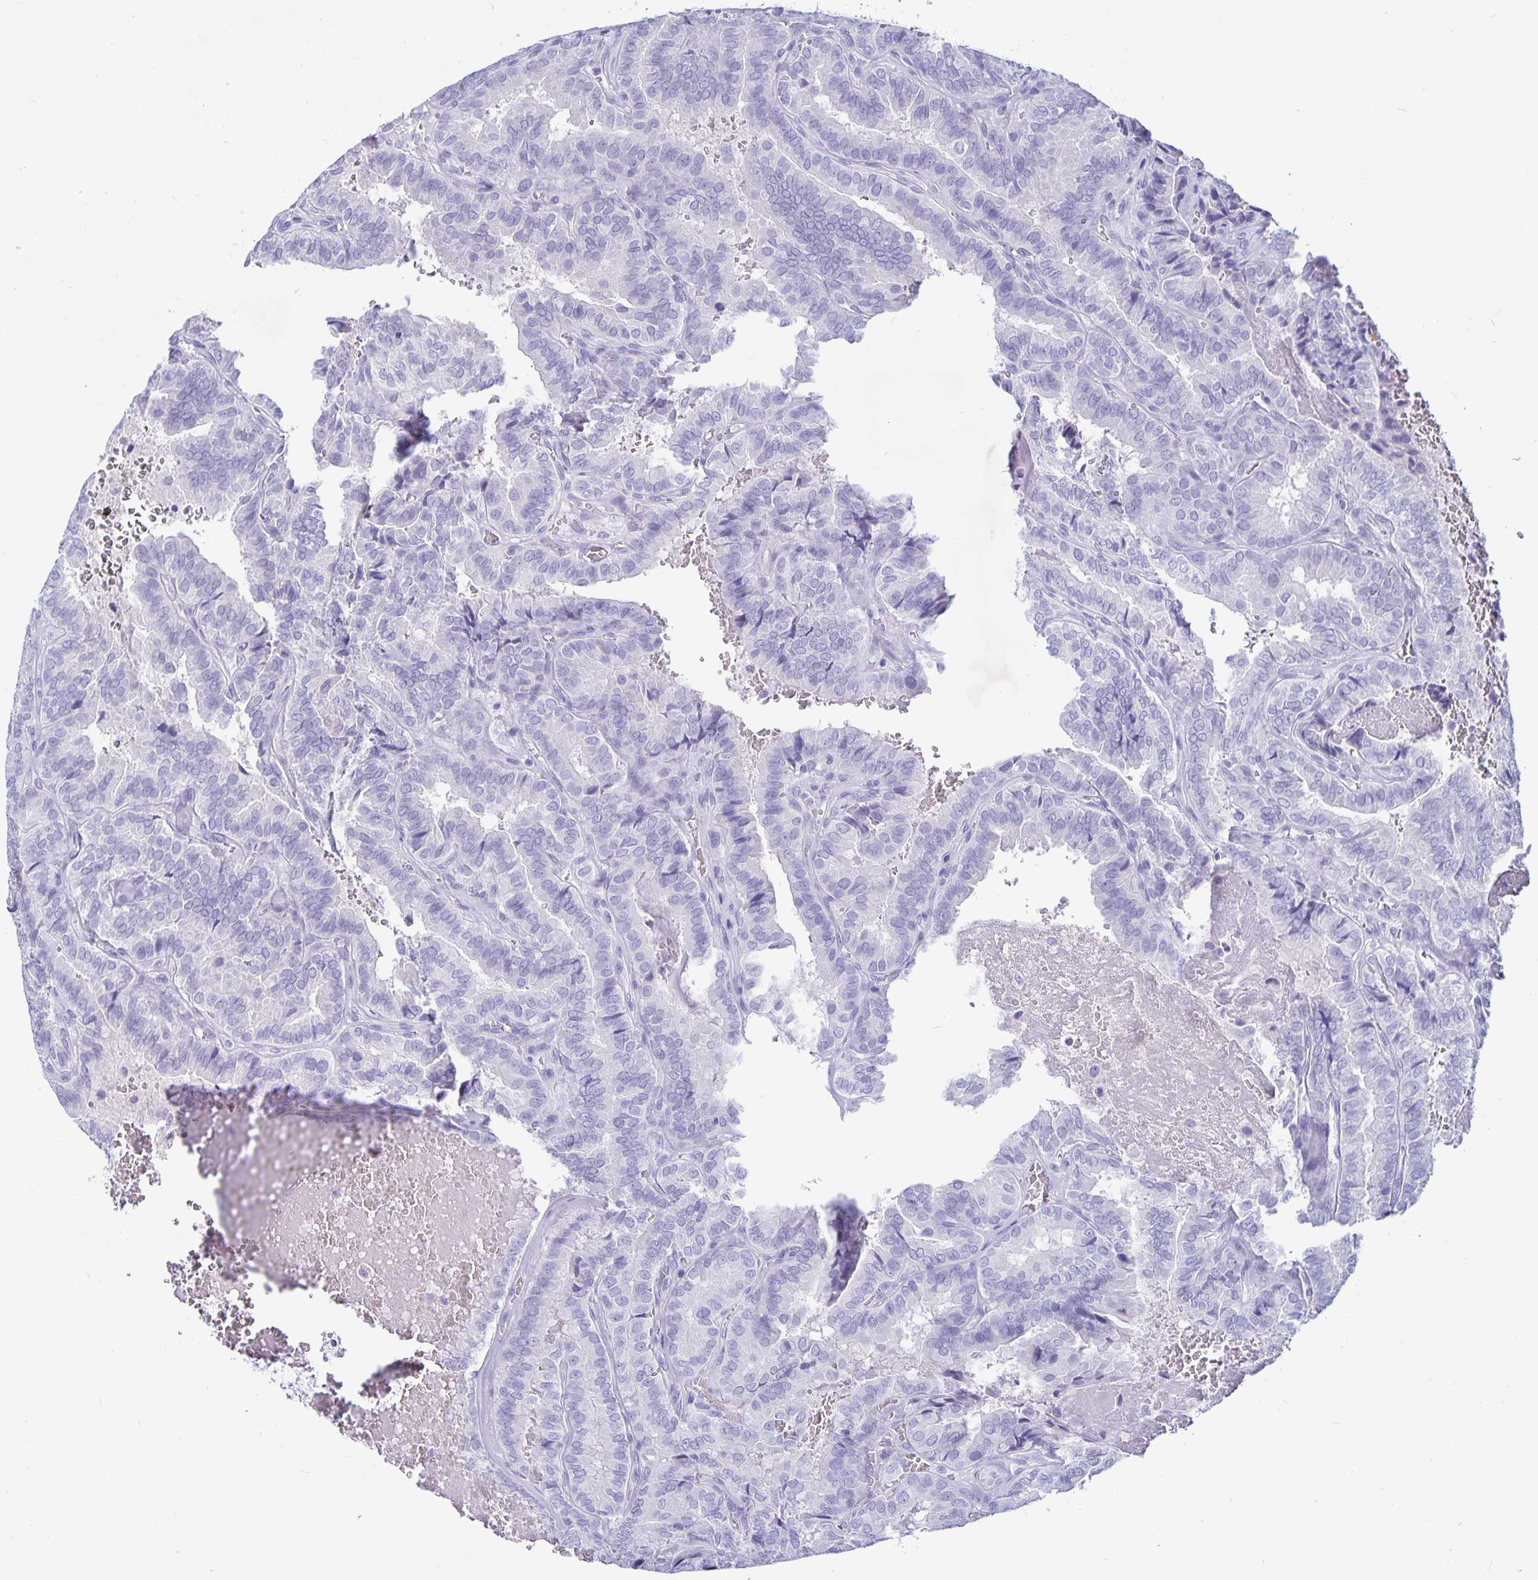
{"staining": {"intensity": "negative", "quantity": "none", "location": "none"}, "tissue": "thyroid cancer", "cell_type": "Tumor cells", "image_type": "cancer", "snomed": [{"axis": "morphology", "description": "Papillary adenocarcinoma, NOS"}, {"axis": "topography", "description": "Thyroid gland"}], "caption": "An immunohistochemistry photomicrograph of thyroid cancer (papillary adenocarcinoma) is shown. There is no staining in tumor cells of thyroid cancer (papillary adenocarcinoma).", "gene": "BPIFA3", "patient": {"sex": "female", "age": 75}}